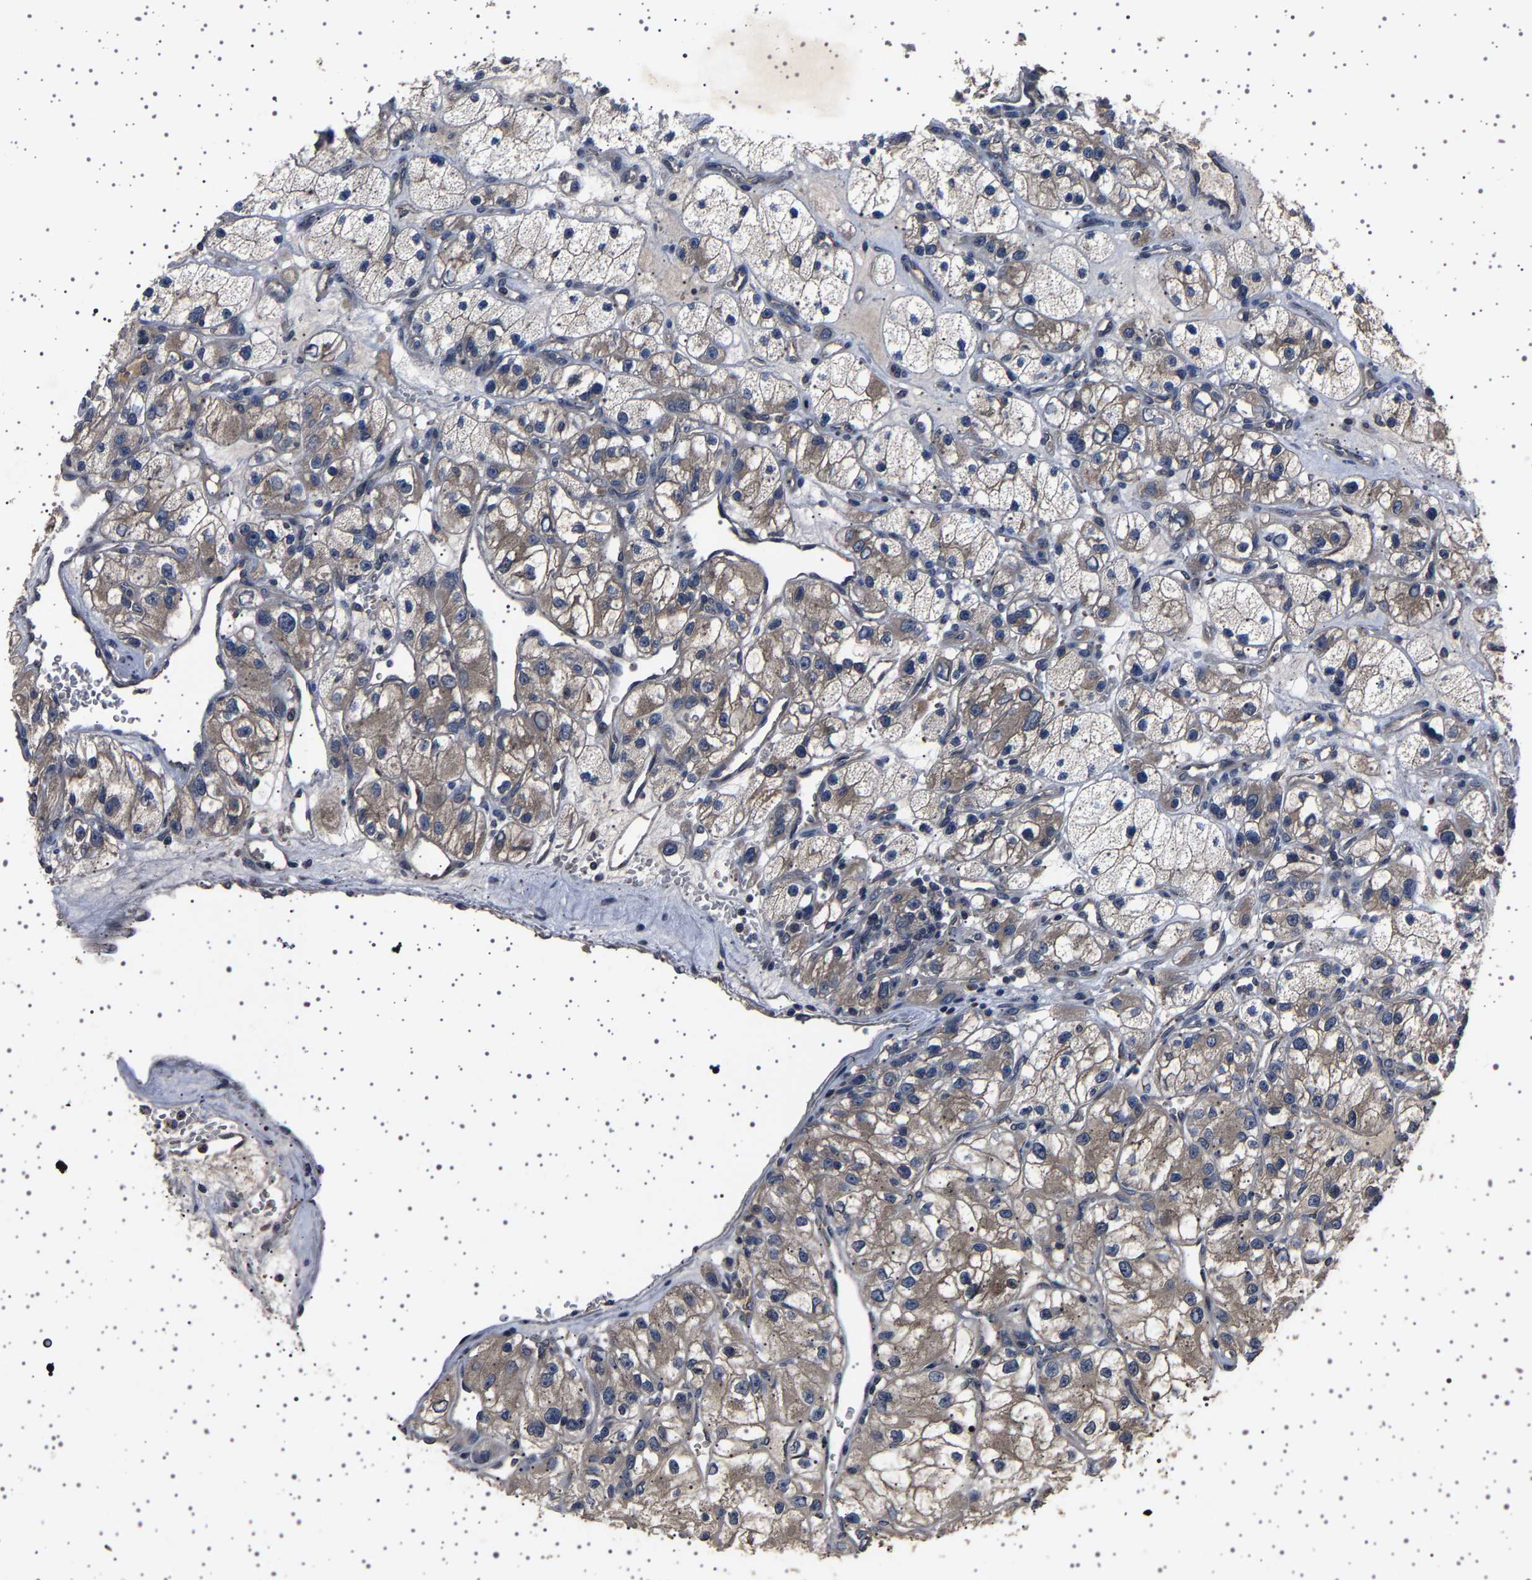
{"staining": {"intensity": "weak", "quantity": "25%-75%", "location": "cytoplasmic/membranous"}, "tissue": "renal cancer", "cell_type": "Tumor cells", "image_type": "cancer", "snomed": [{"axis": "morphology", "description": "Adenocarcinoma, NOS"}, {"axis": "topography", "description": "Kidney"}], "caption": "There is low levels of weak cytoplasmic/membranous positivity in tumor cells of renal cancer, as demonstrated by immunohistochemical staining (brown color).", "gene": "NCKAP1", "patient": {"sex": "female", "age": 57}}